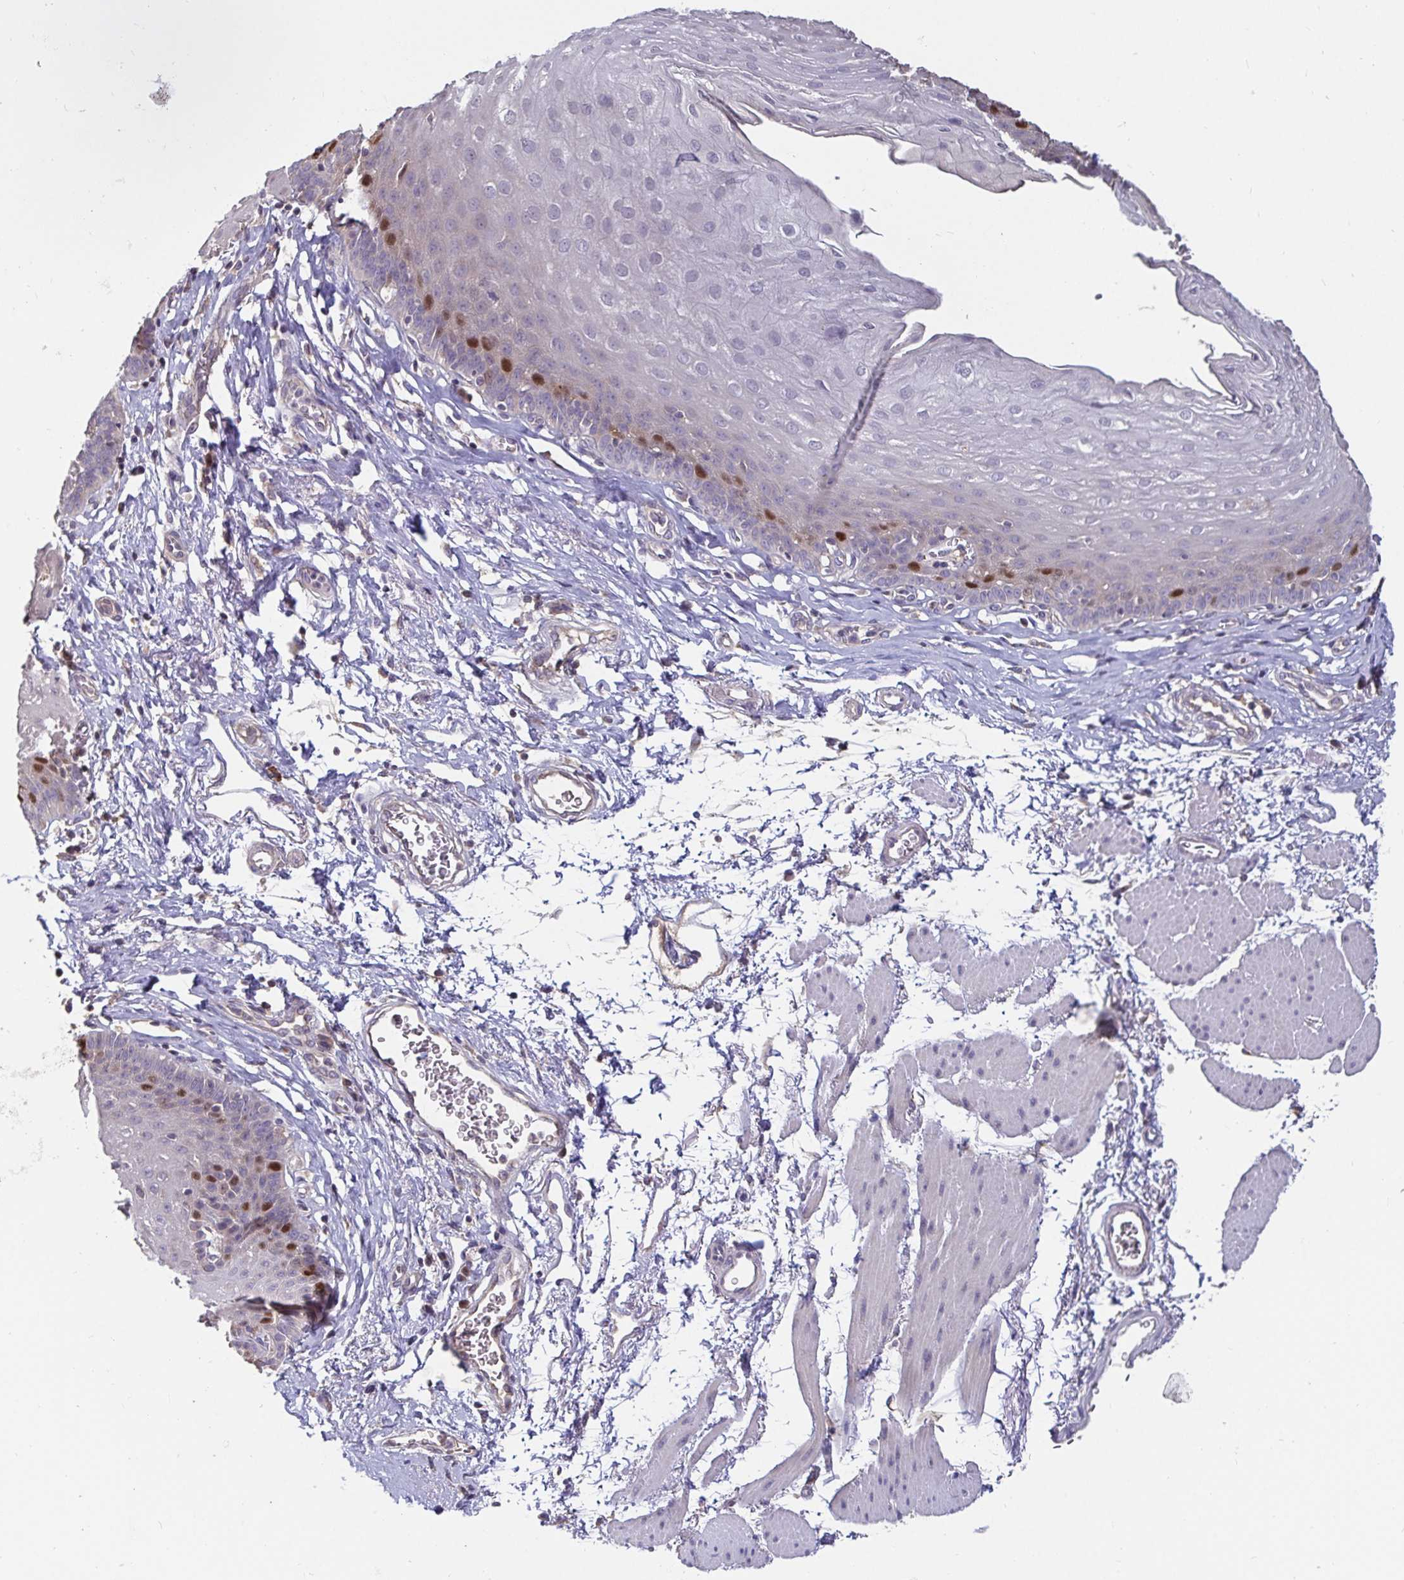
{"staining": {"intensity": "moderate", "quantity": "<25%", "location": "nuclear"}, "tissue": "esophagus", "cell_type": "Squamous epithelial cells", "image_type": "normal", "snomed": [{"axis": "morphology", "description": "Normal tissue, NOS"}, {"axis": "topography", "description": "Esophagus"}], "caption": "Protein analysis of unremarkable esophagus displays moderate nuclear expression in about <25% of squamous epithelial cells.", "gene": "ANLN", "patient": {"sex": "female", "age": 81}}